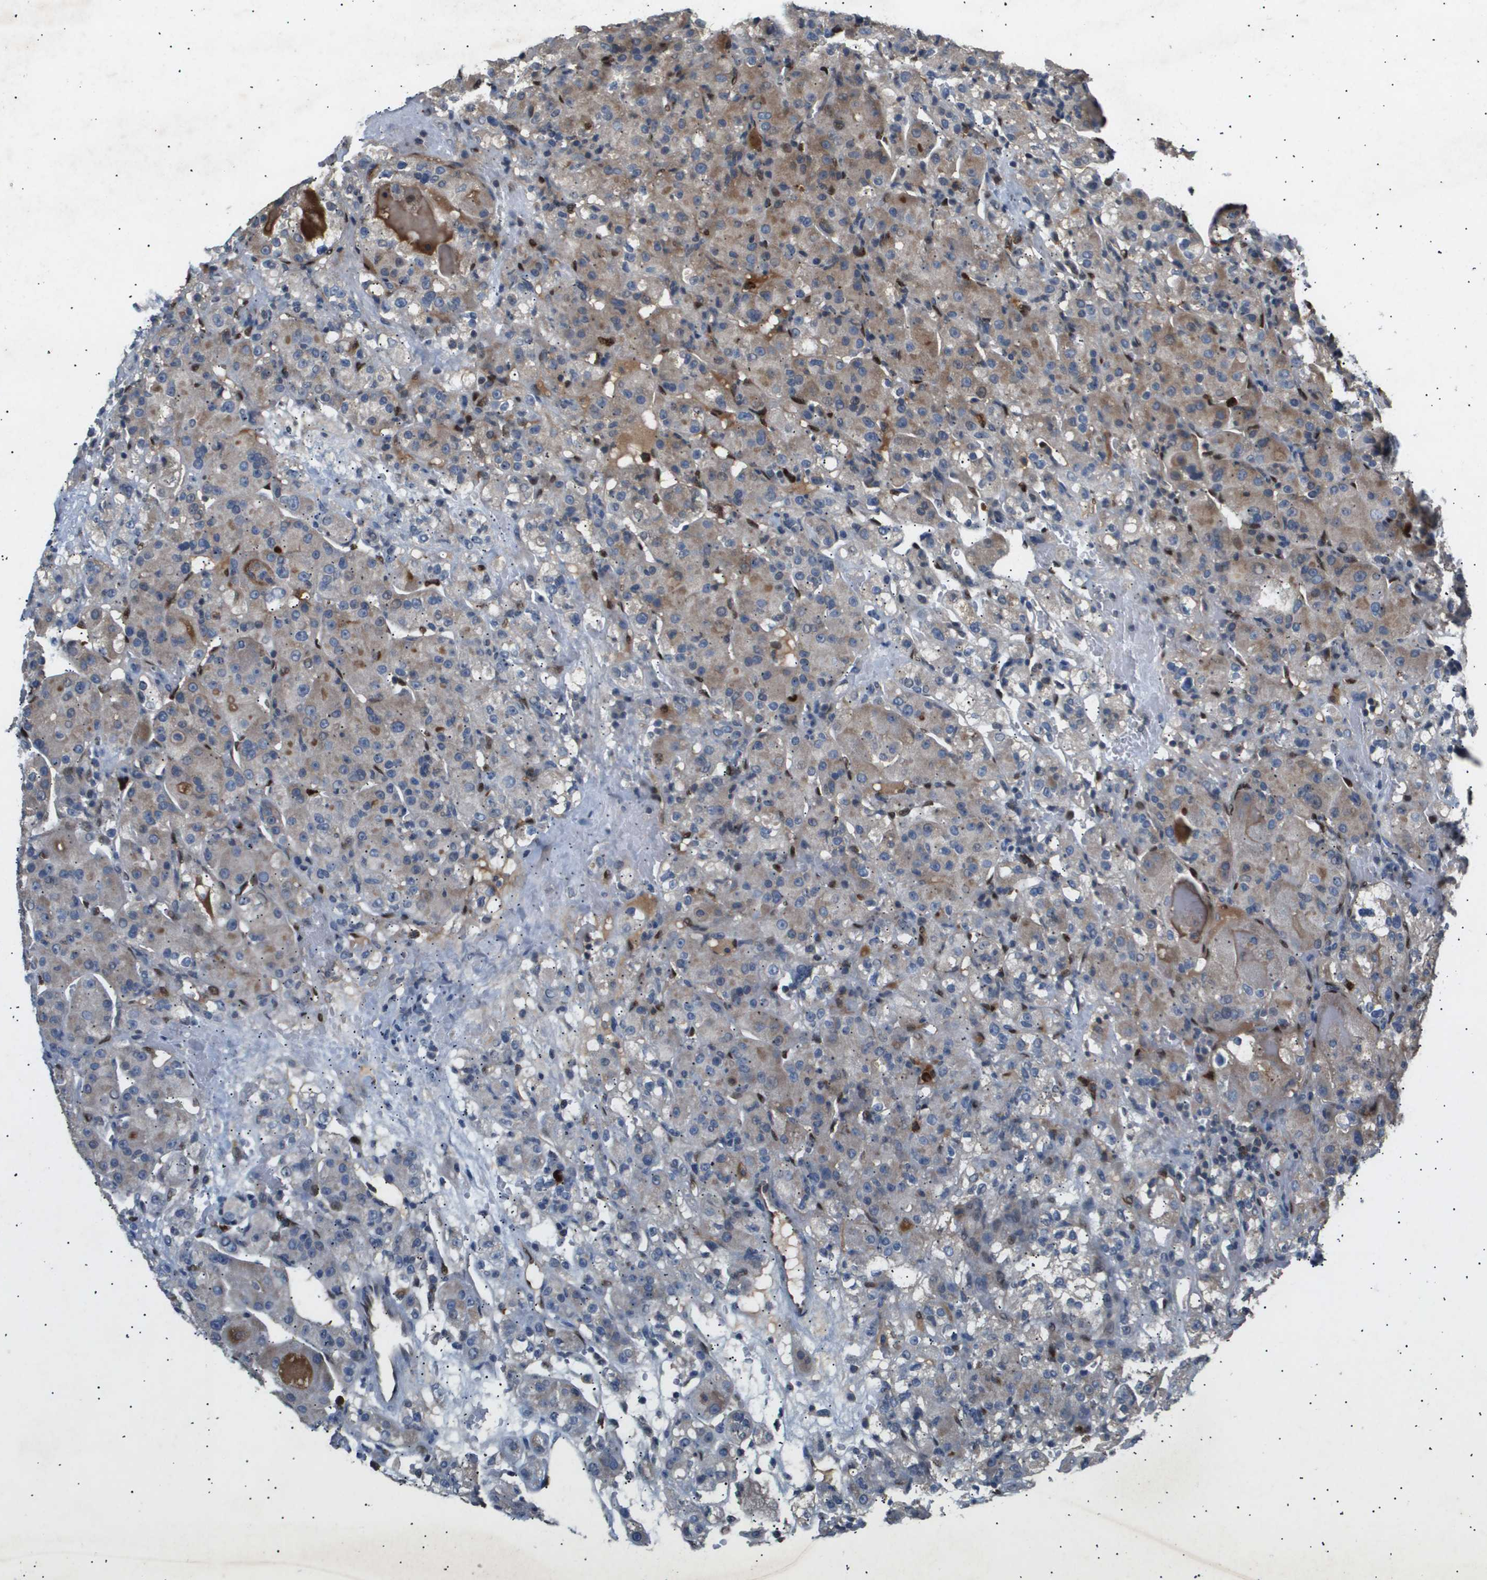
{"staining": {"intensity": "weak", "quantity": "<25%", "location": "cytoplasmic/membranous"}, "tissue": "renal cancer", "cell_type": "Tumor cells", "image_type": "cancer", "snomed": [{"axis": "morphology", "description": "Normal tissue, NOS"}, {"axis": "morphology", "description": "Adenocarcinoma, NOS"}, {"axis": "topography", "description": "Kidney"}], "caption": "There is no significant expression in tumor cells of renal cancer (adenocarcinoma).", "gene": "ERG", "patient": {"sex": "male", "age": 61}}